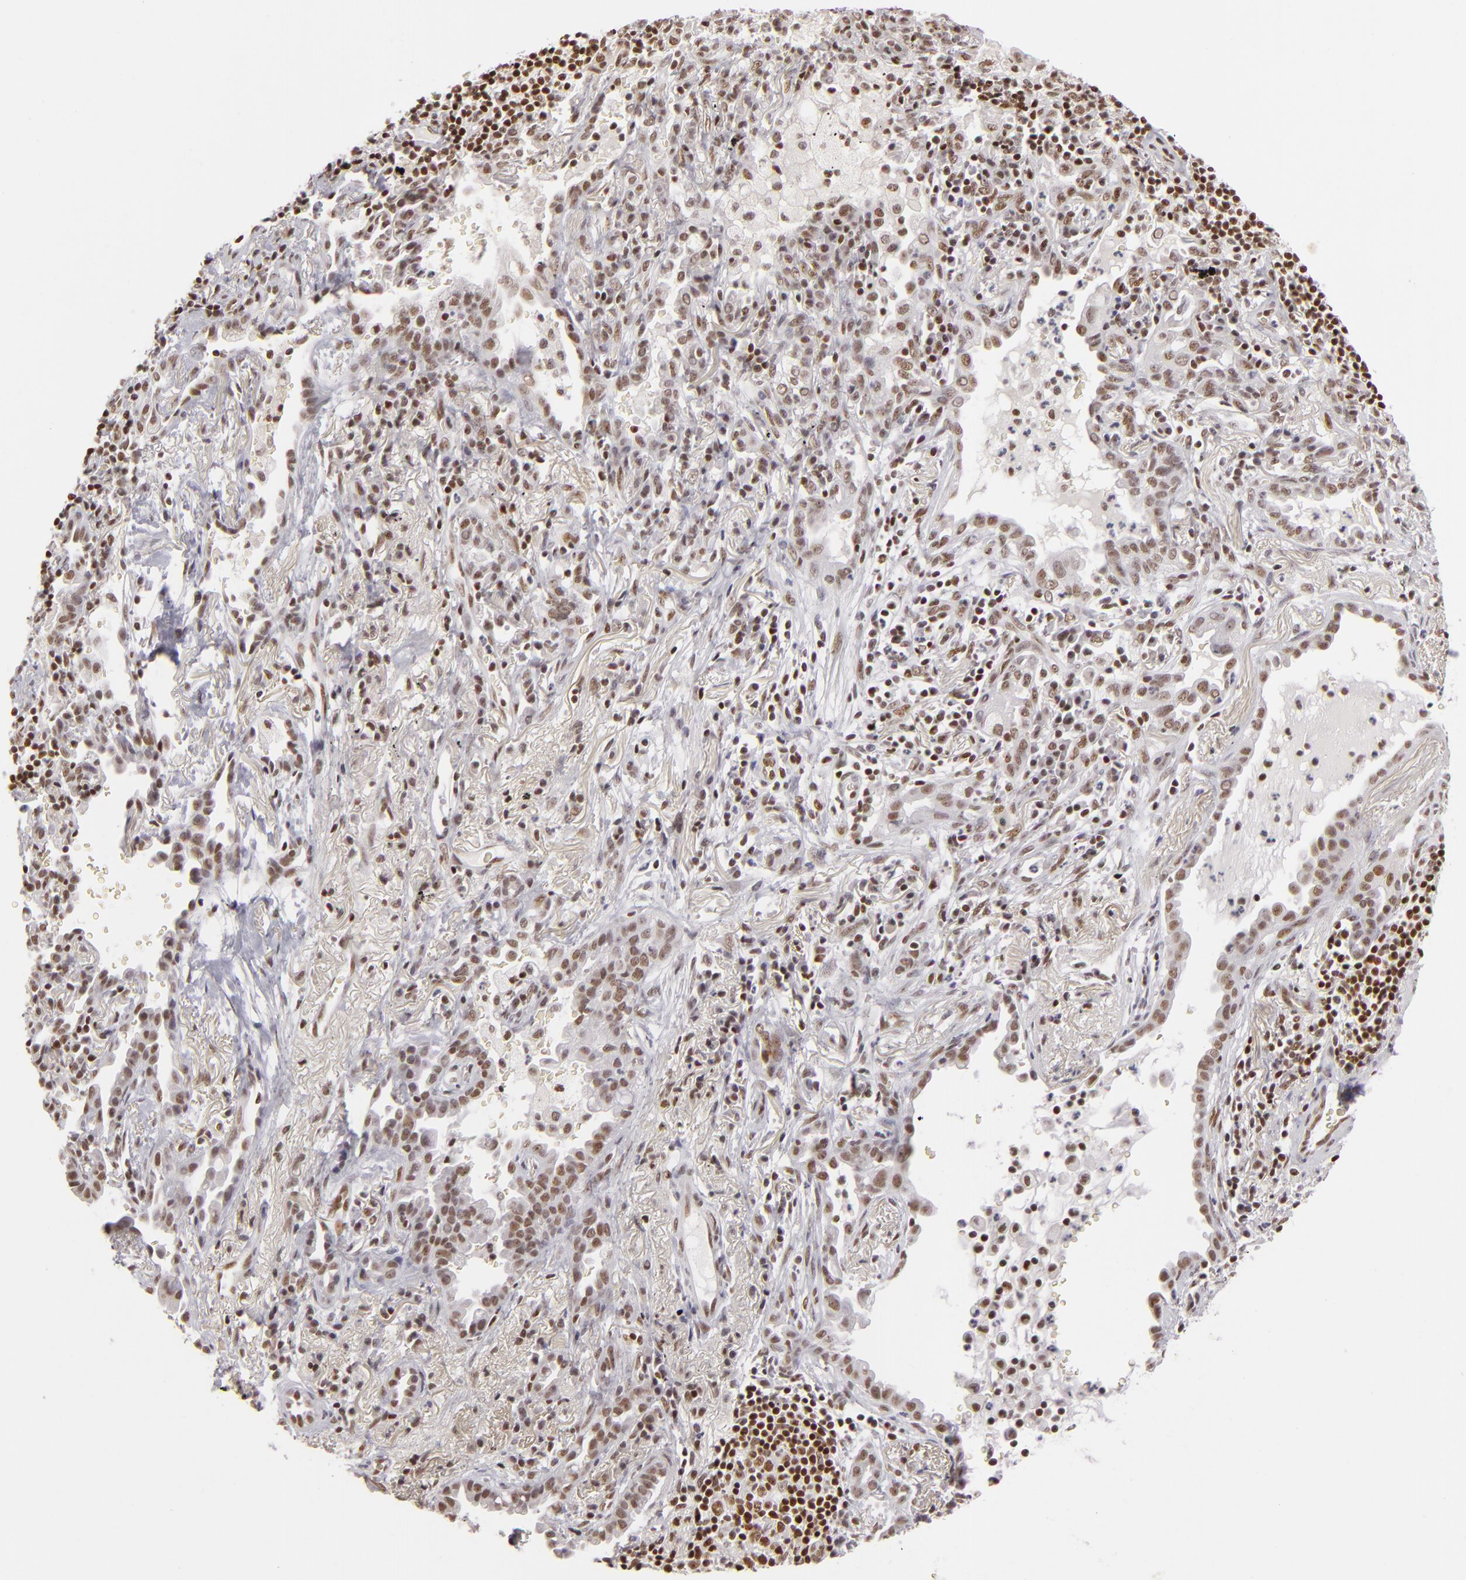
{"staining": {"intensity": "moderate", "quantity": ">75%", "location": "nuclear"}, "tissue": "lung cancer", "cell_type": "Tumor cells", "image_type": "cancer", "snomed": [{"axis": "morphology", "description": "Adenocarcinoma, NOS"}, {"axis": "topography", "description": "Lung"}], "caption": "DAB (3,3'-diaminobenzidine) immunohistochemical staining of human lung adenocarcinoma displays moderate nuclear protein expression in approximately >75% of tumor cells. (brown staining indicates protein expression, while blue staining denotes nuclei).", "gene": "DAXX", "patient": {"sex": "female", "age": 50}}